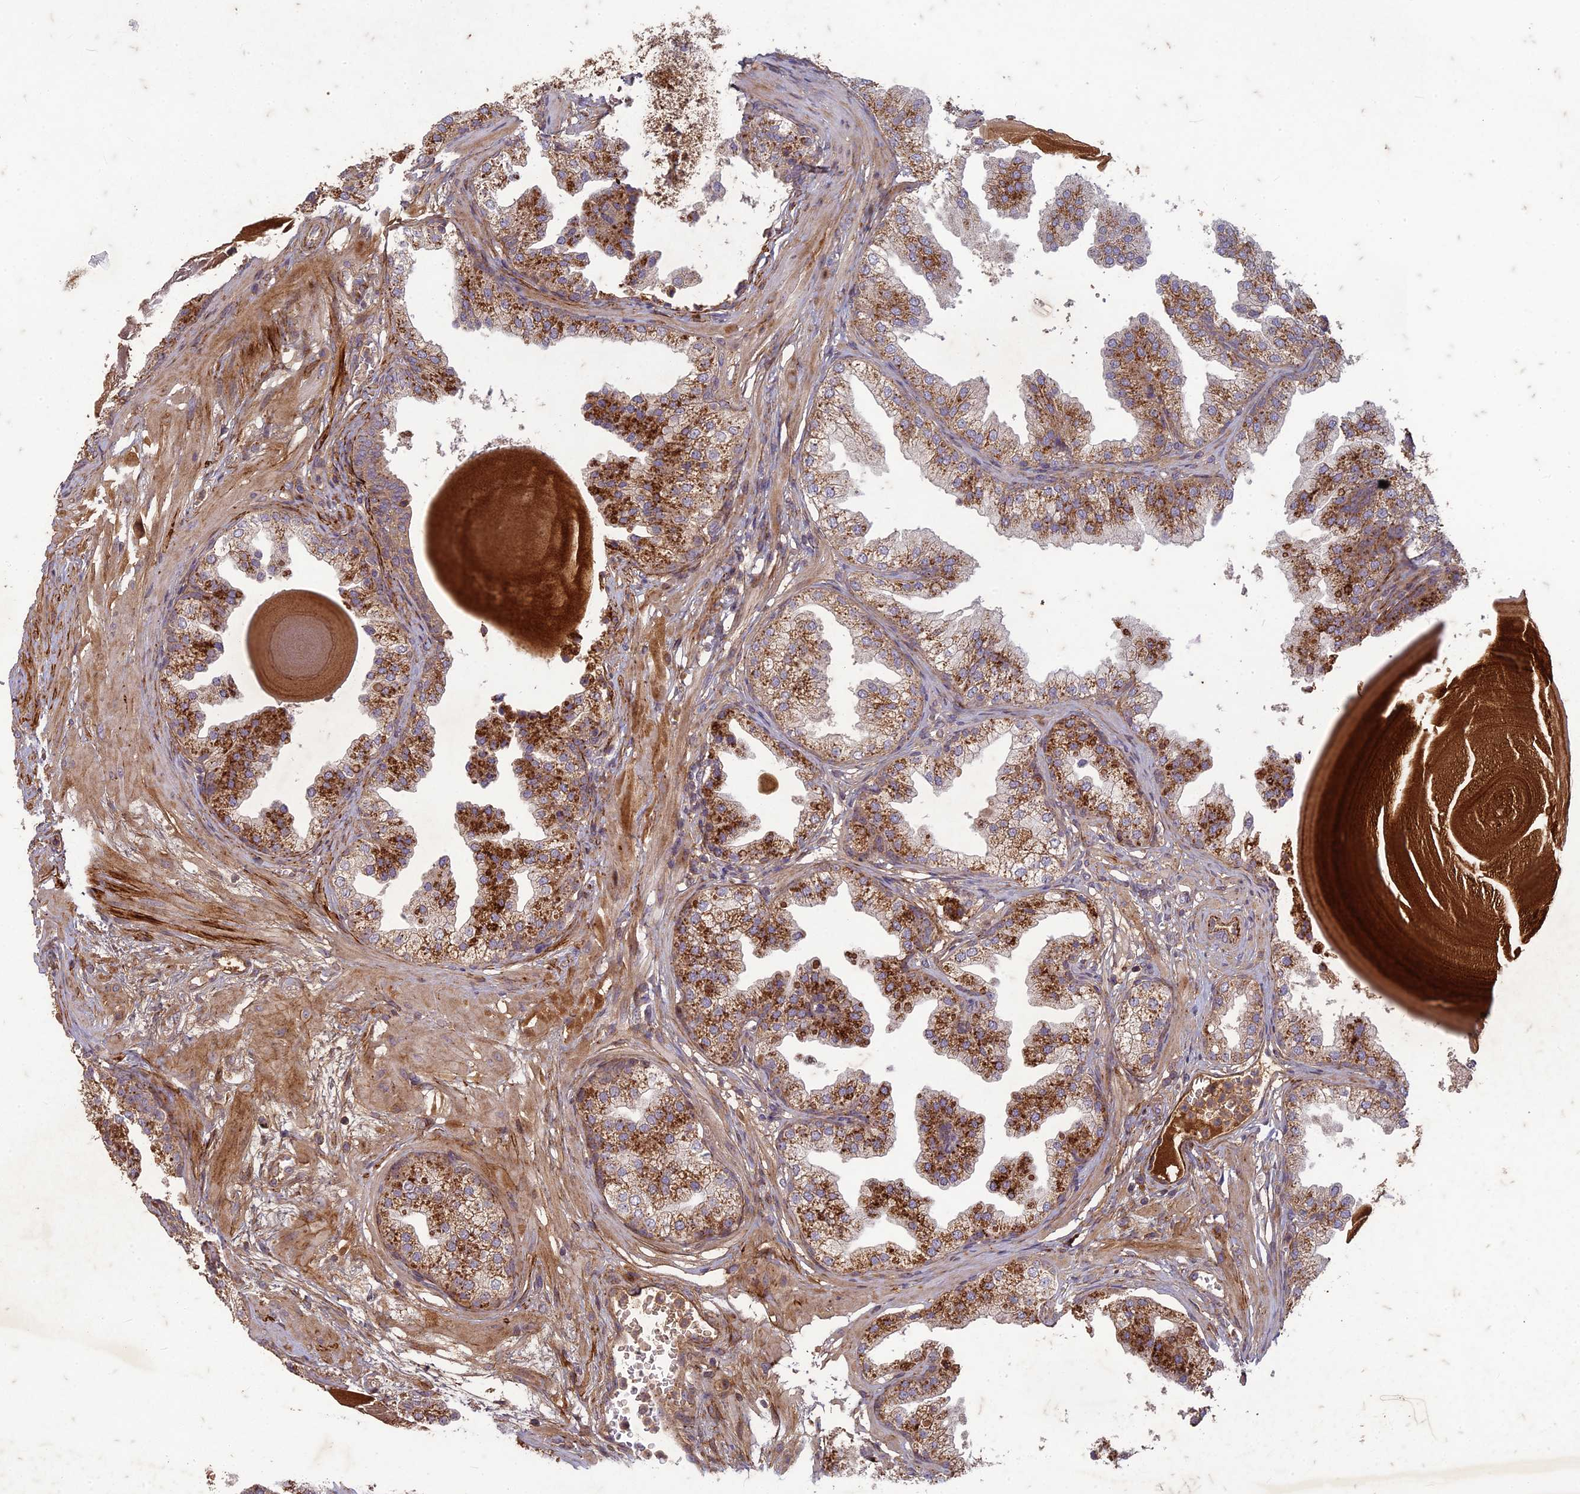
{"staining": {"intensity": "strong", "quantity": "25%-75%", "location": "cytoplasmic/membranous"}, "tissue": "prostate", "cell_type": "Glandular cells", "image_type": "normal", "snomed": [{"axis": "morphology", "description": "Normal tissue, NOS"}, {"axis": "topography", "description": "Prostate"}], "caption": "Protein staining of benign prostate displays strong cytoplasmic/membranous expression in about 25%-75% of glandular cells.", "gene": "TCF25", "patient": {"sex": "male", "age": 48}}